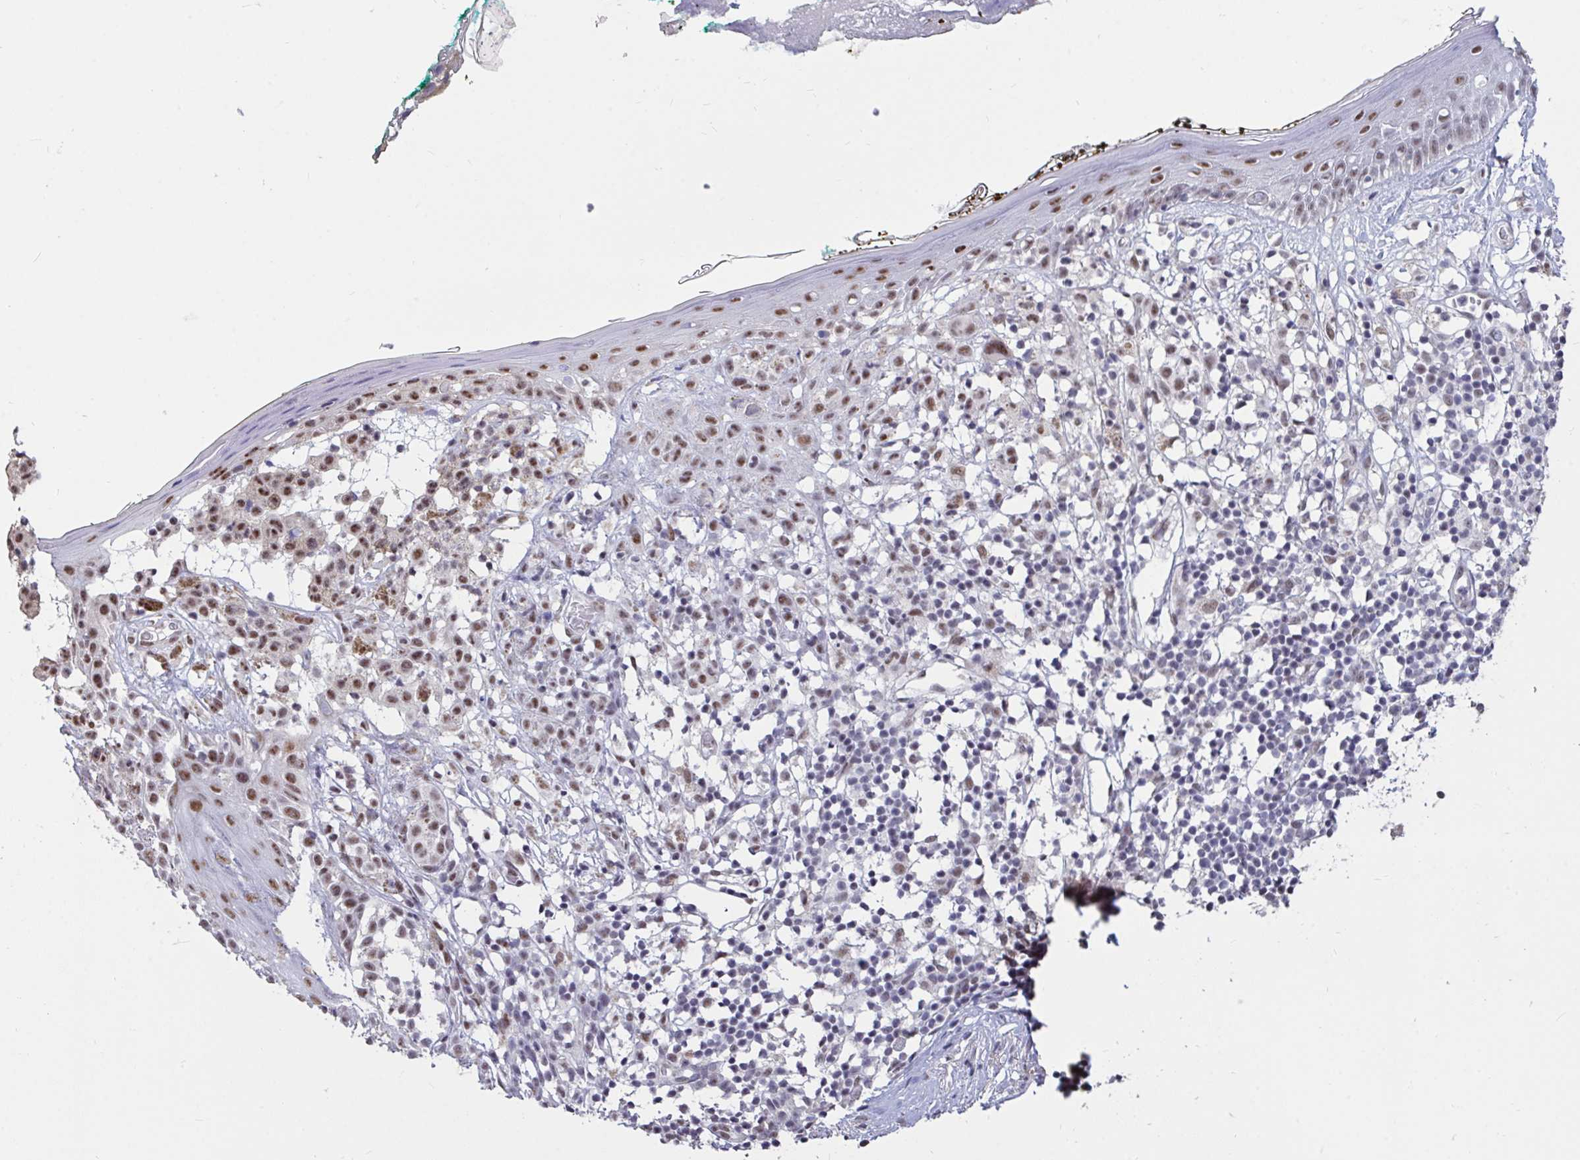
{"staining": {"intensity": "moderate", "quantity": "25%-75%", "location": "nuclear"}, "tissue": "skin", "cell_type": "Fibroblasts", "image_type": "normal", "snomed": [{"axis": "morphology", "description": "Normal tissue, NOS"}, {"axis": "topography", "description": "Skin"}], "caption": "Fibroblasts display medium levels of moderate nuclear expression in approximately 25%-75% of cells in benign skin. (DAB (3,3'-diaminobenzidine) IHC, brown staining for protein, blue staining for nuclei).", "gene": "DDX39A", "patient": {"sex": "female", "age": 34}}